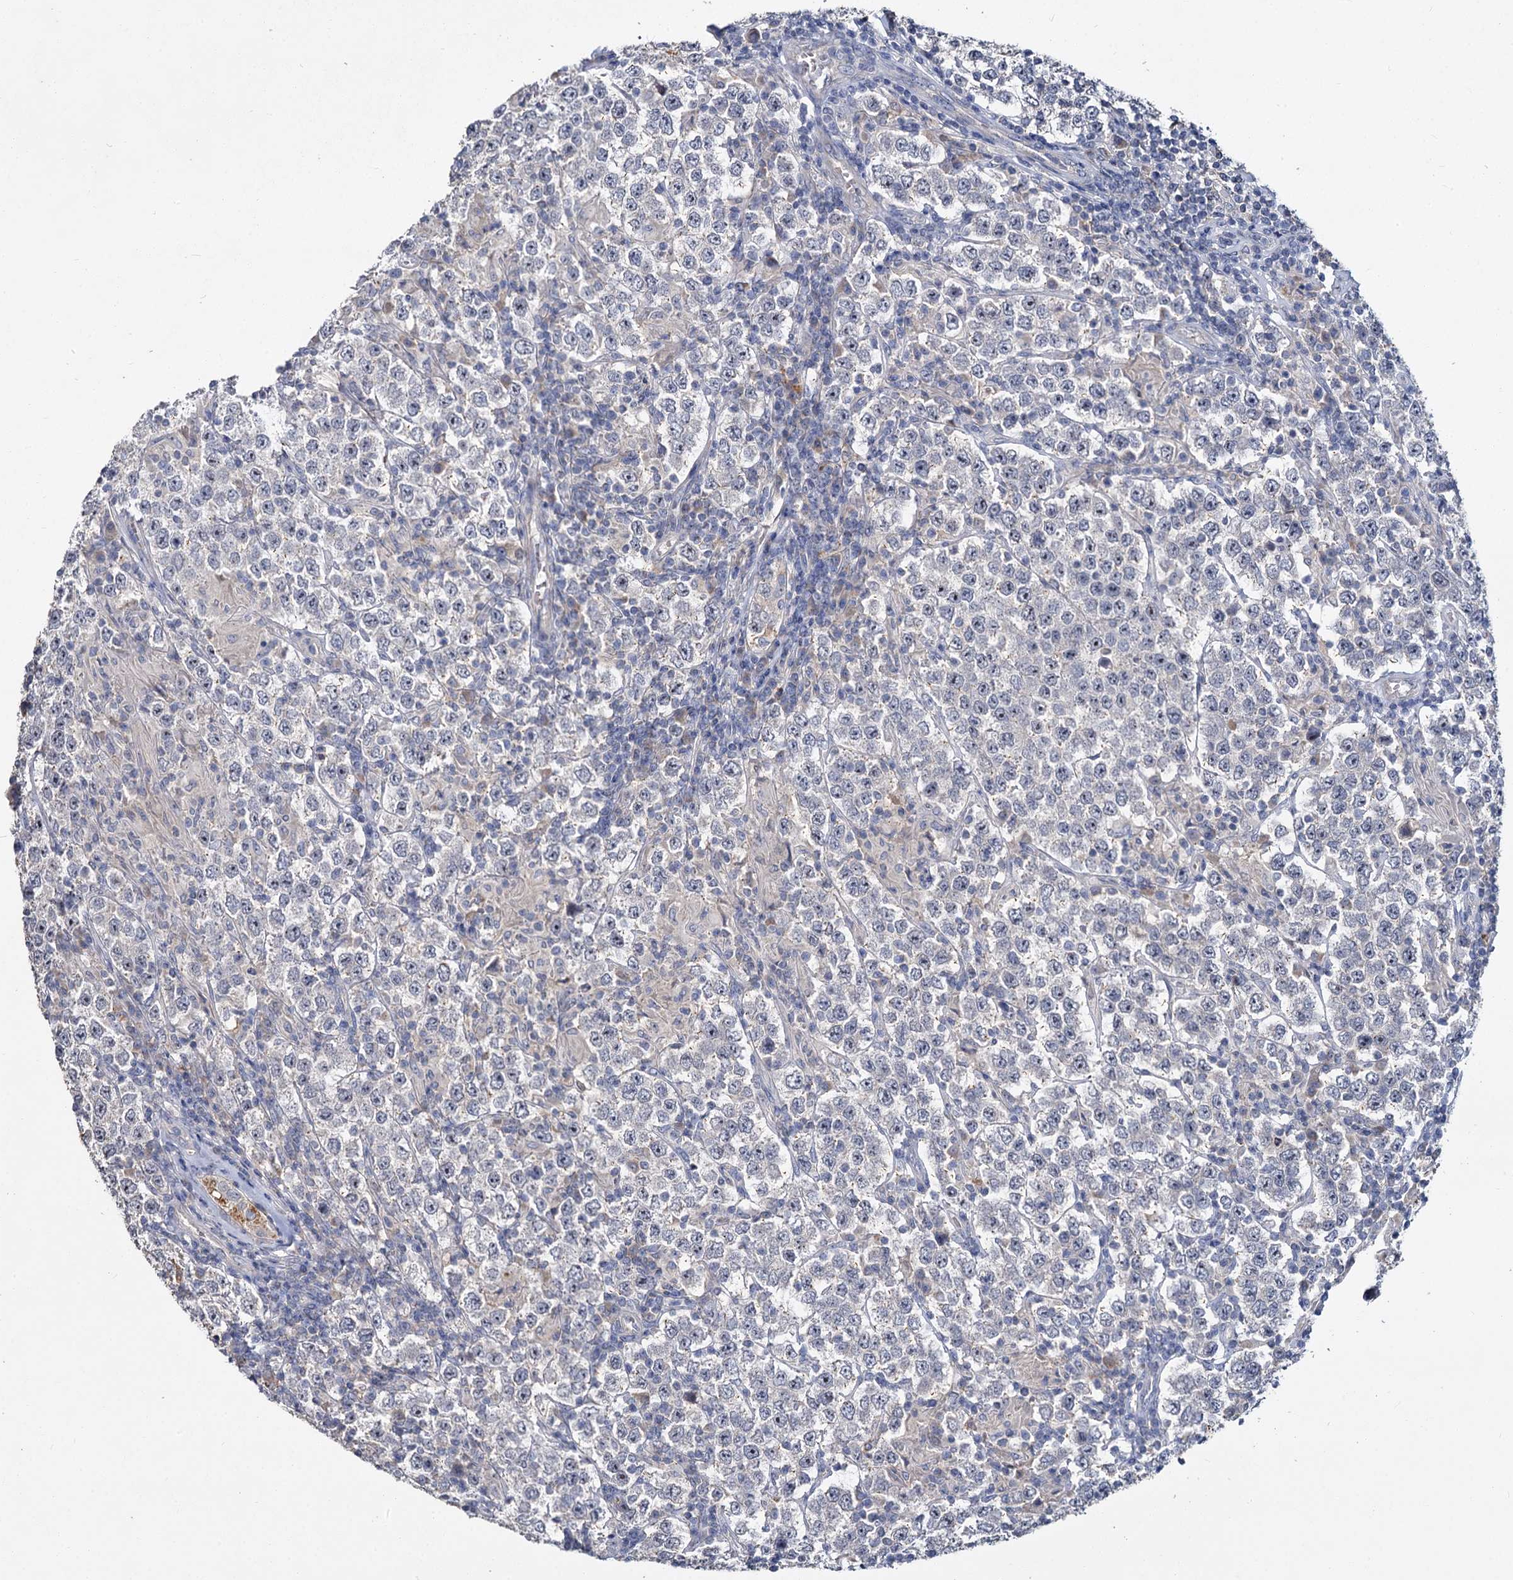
{"staining": {"intensity": "negative", "quantity": "none", "location": "none"}, "tissue": "testis cancer", "cell_type": "Tumor cells", "image_type": "cancer", "snomed": [{"axis": "morphology", "description": "Normal tissue, NOS"}, {"axis": "morphology", "description": "Urothelial carcinoma, High grade"}, {"axis": "morphology", "description": "Seminoma, NOS"}, {"axis": "morphology", "description": "Carcinoma, Embryonal, NOS"}, {"axis": "topography", "description": "Urinary bladder"}, {"axis": "topography", "description": "Testis"}], "caption": "IHC photomicrograph of neoplastic tissue: testis embryonal carcinoma stained with DAB (3,3'-diaminobenzidine) exhibits no significant protein expression in tumor cells.", "gene": "ATP9A", "patient": {"sex": "male", "age": 41}}